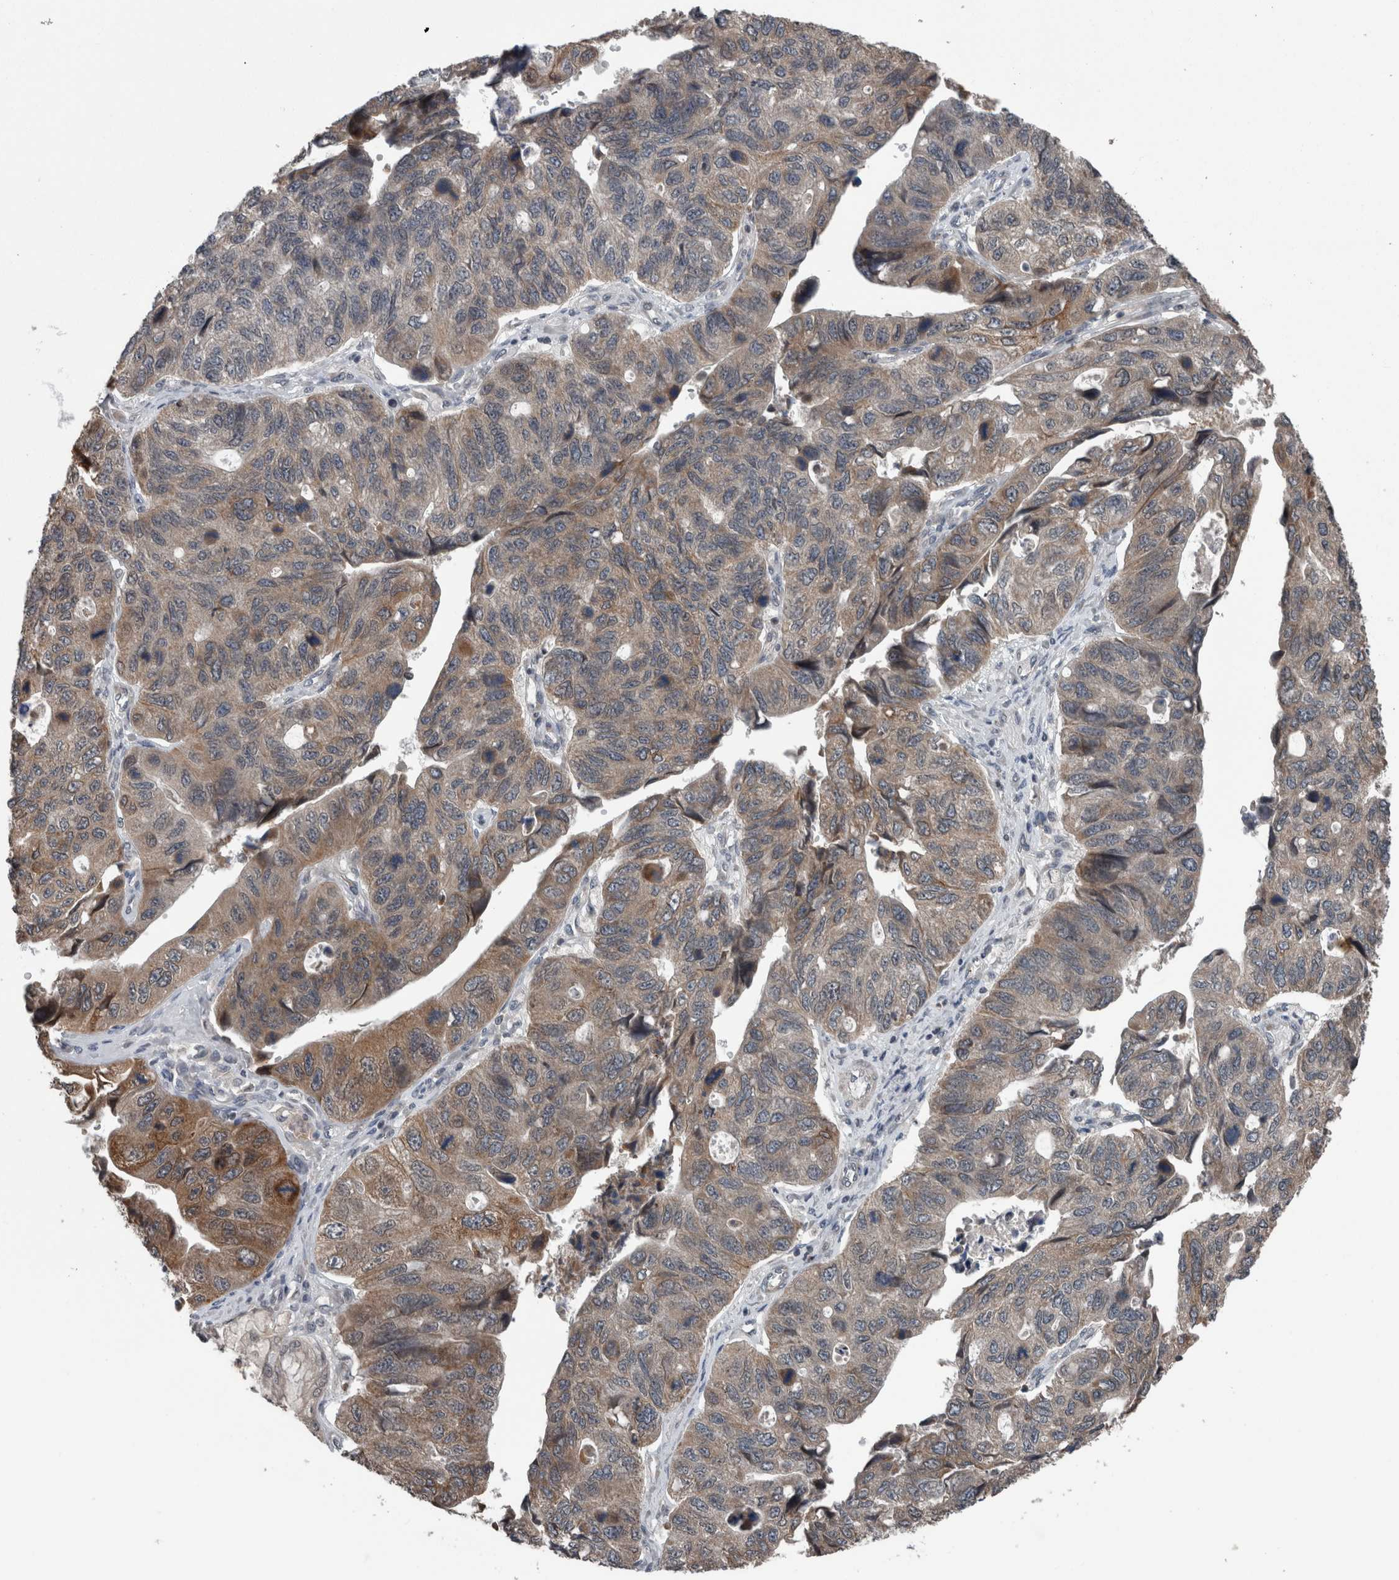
{"staining": {"intensity": "moderate", "quantity": "<25%", "location": "cytoplasmic/membranous"}, "tissue": "stomach cancer", "cell_type": "Tumor cells", "image_type": "cancer", "snomed": [{"axis": "morphology", "description": "Adenocarcinoma, NOS"}, {"axis": "topography", "description": "Stomach"}], "caption": "Immunohistochemical staining of human stomach cancer displays low levels of moderate cytoplasmic/membranous protein staining in about <25% of tumor cells.", "gene": "ENY2", "patient": {"sex": "male", "age": 59}}